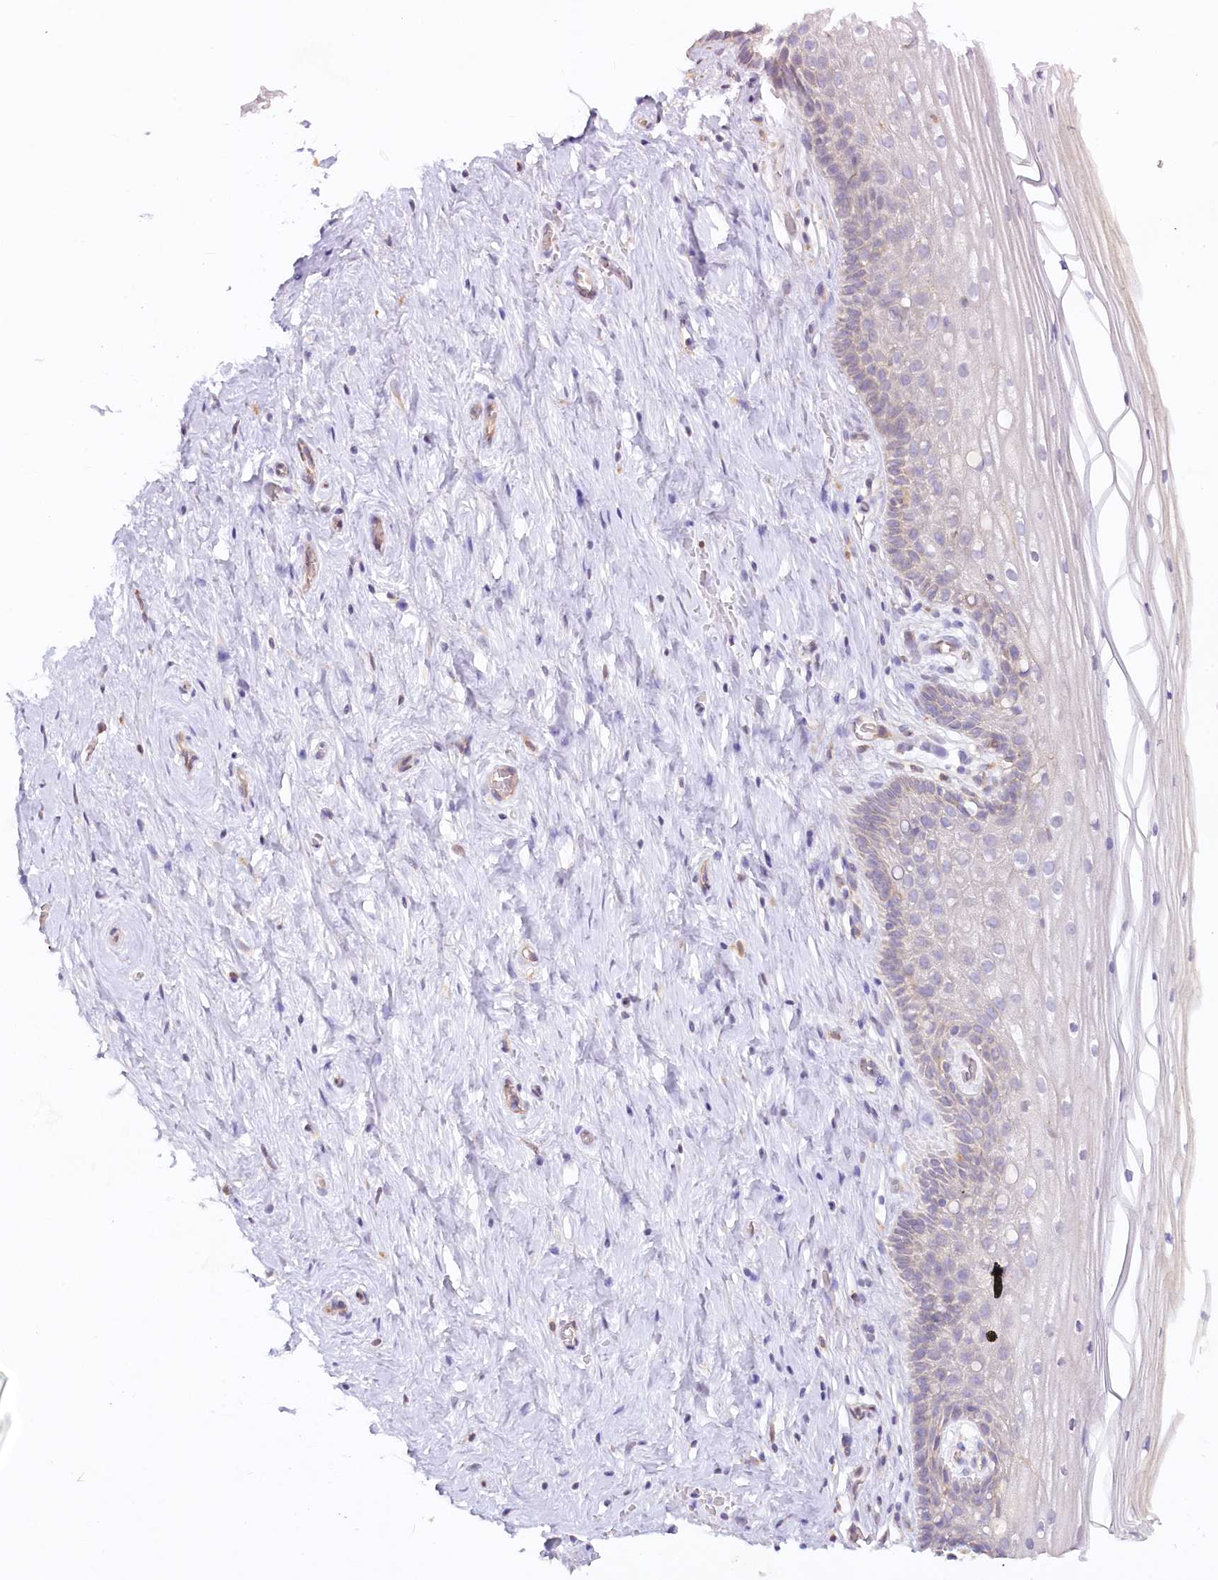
{"staining": {"intensity": "moderate", "quantity": "25%-75%", "location": "cytoplasmic/membranous"}, "tissue": "cervix", "cell_type": "Glandular cells", "image_type": "normal", "snomed": [{"axis": "morphology", "description": "Normal tissue, NOS"}, {"axis": "topography", "description": "Cervix"}], "caption": "Cervix was stained to show a protein in brown. There is medium levels of moderate cytoplasmic/membranous expression in about 25%-75% of glandular cells. Nuclei are stained in blue.", "gene": "PAIP2", "patient": {"sex": "female", "age": 33}}